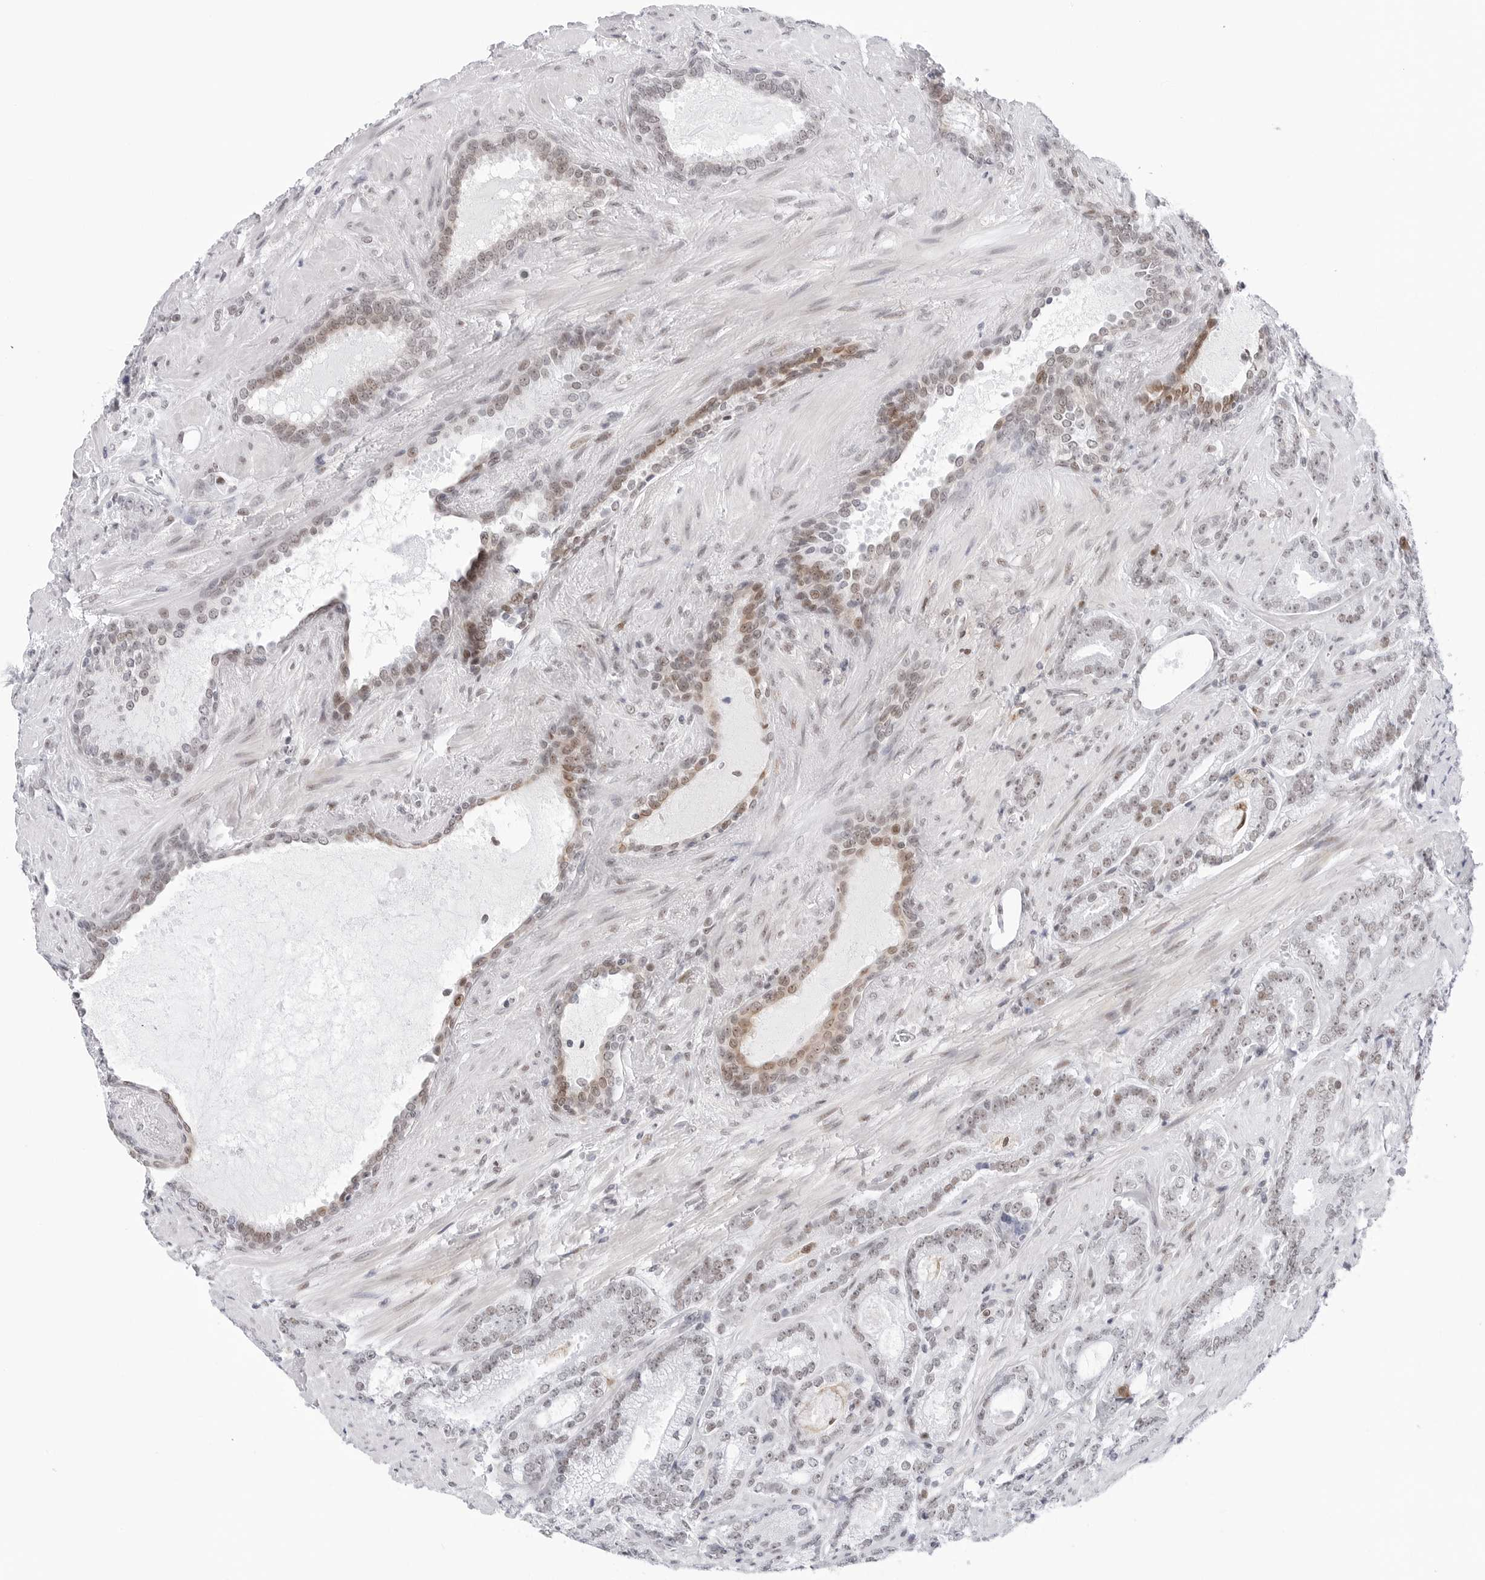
{"staining": {"intensity": "moderate", "quantity": "<25%", "location": "nuclear"}, "tissue": "prostate cancer", "cell_type": "Tumor cells", "image_type": "cancer", "snomed": [{"axis": "morphology", "description": "Adenocarcinoma, High grade"}, {"axis": "topography", "description": "Prostate"}], "caption": "Tumor cells demonstrate low levels of moderate nuclear positivity in about <25% of cells in human prostate high-grade adenocarcinoma.", "gene": "C1orf162", "patient": {"sex": "male", "age": 73}}